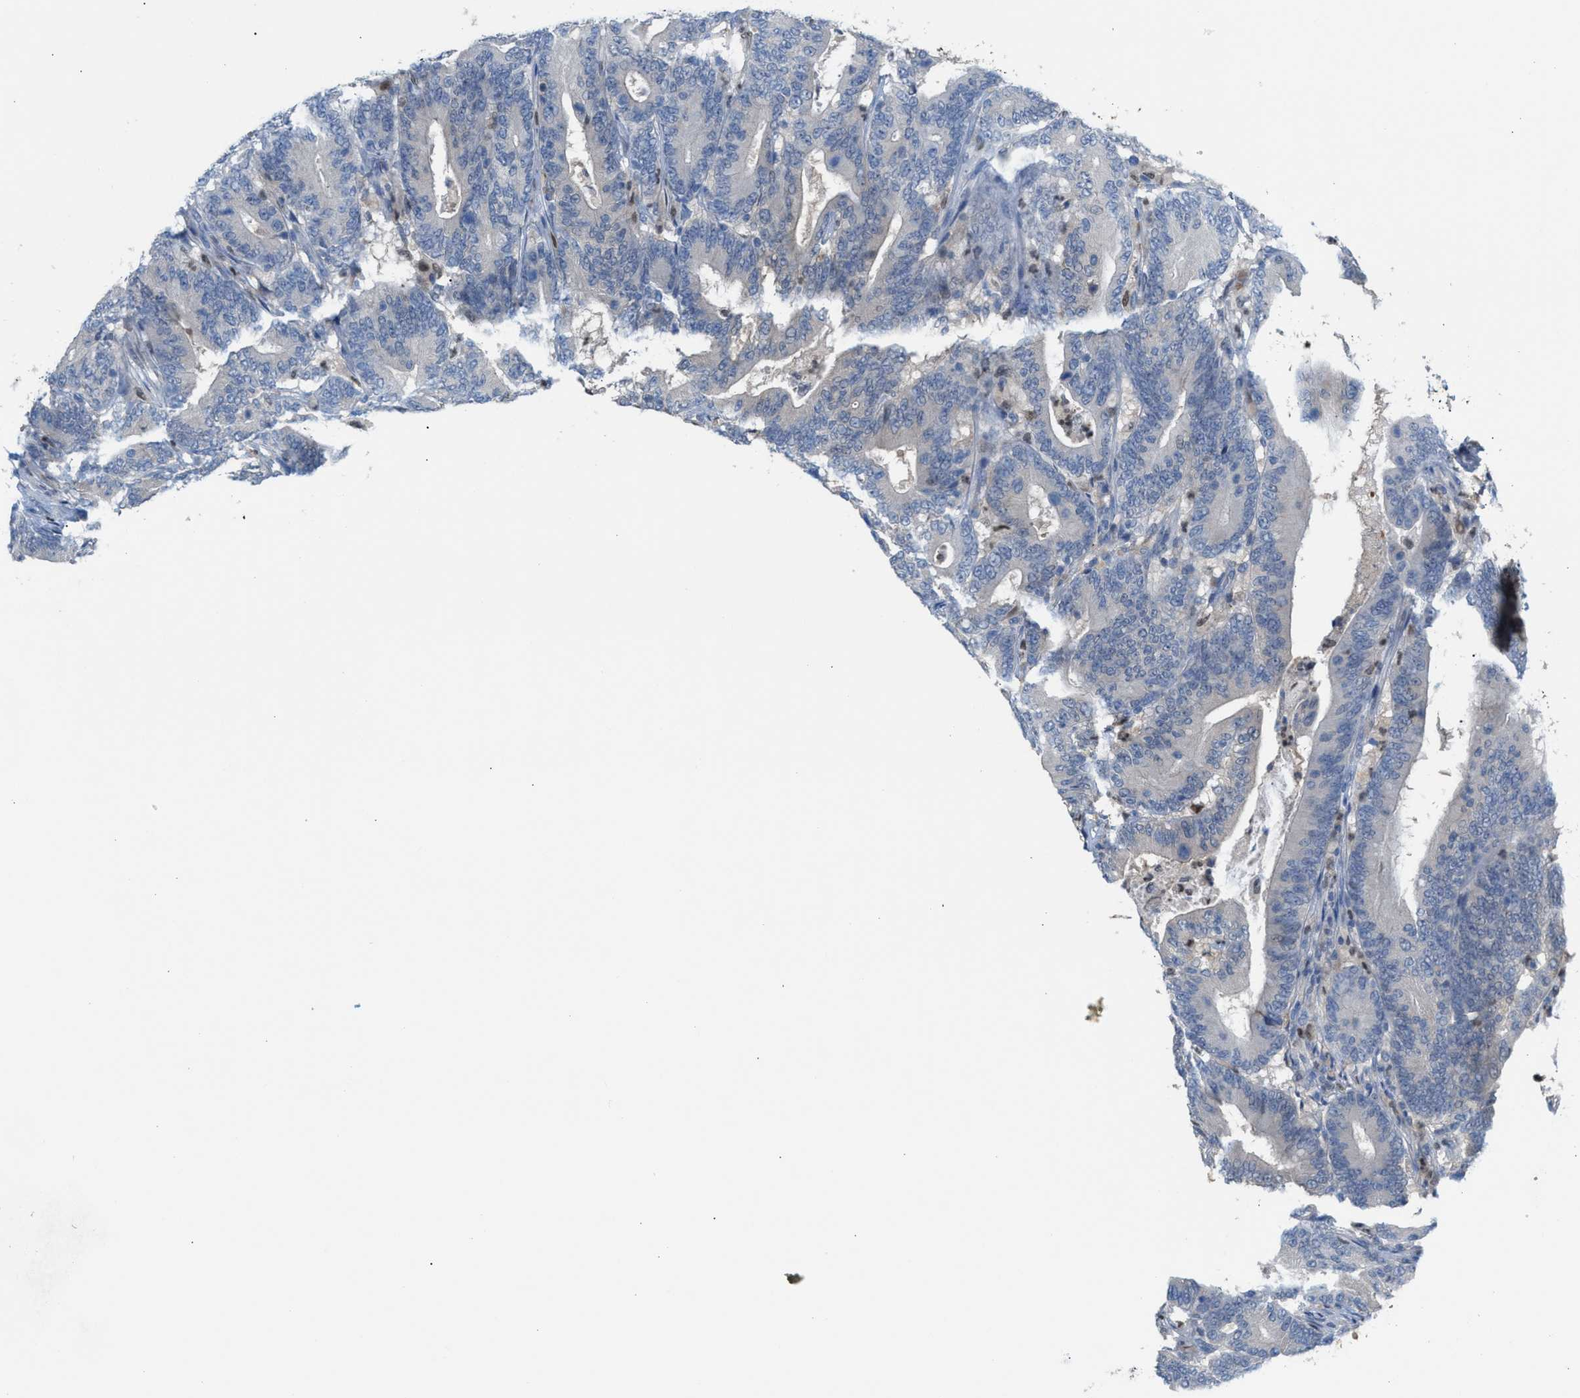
{"staining": {"intensity": "negative", "quantity": "none", "location": "none"}, "tissue": "colorectal cancer", "cell_type": "Tumor cells", "image_type": "cancer", "snomed": [{"axis": "morphology", "description": "Adenocarcinoma, NOS"}, {"axis": "topography", "description": "Colon"}], "caption": "Immunohistochemical staining of human colorectal cancer (adenocarcinoma) reveals no significant expression in tumor cells.", "gene": "PPM1D", "patient": {"sex": "female", "age": 66}}